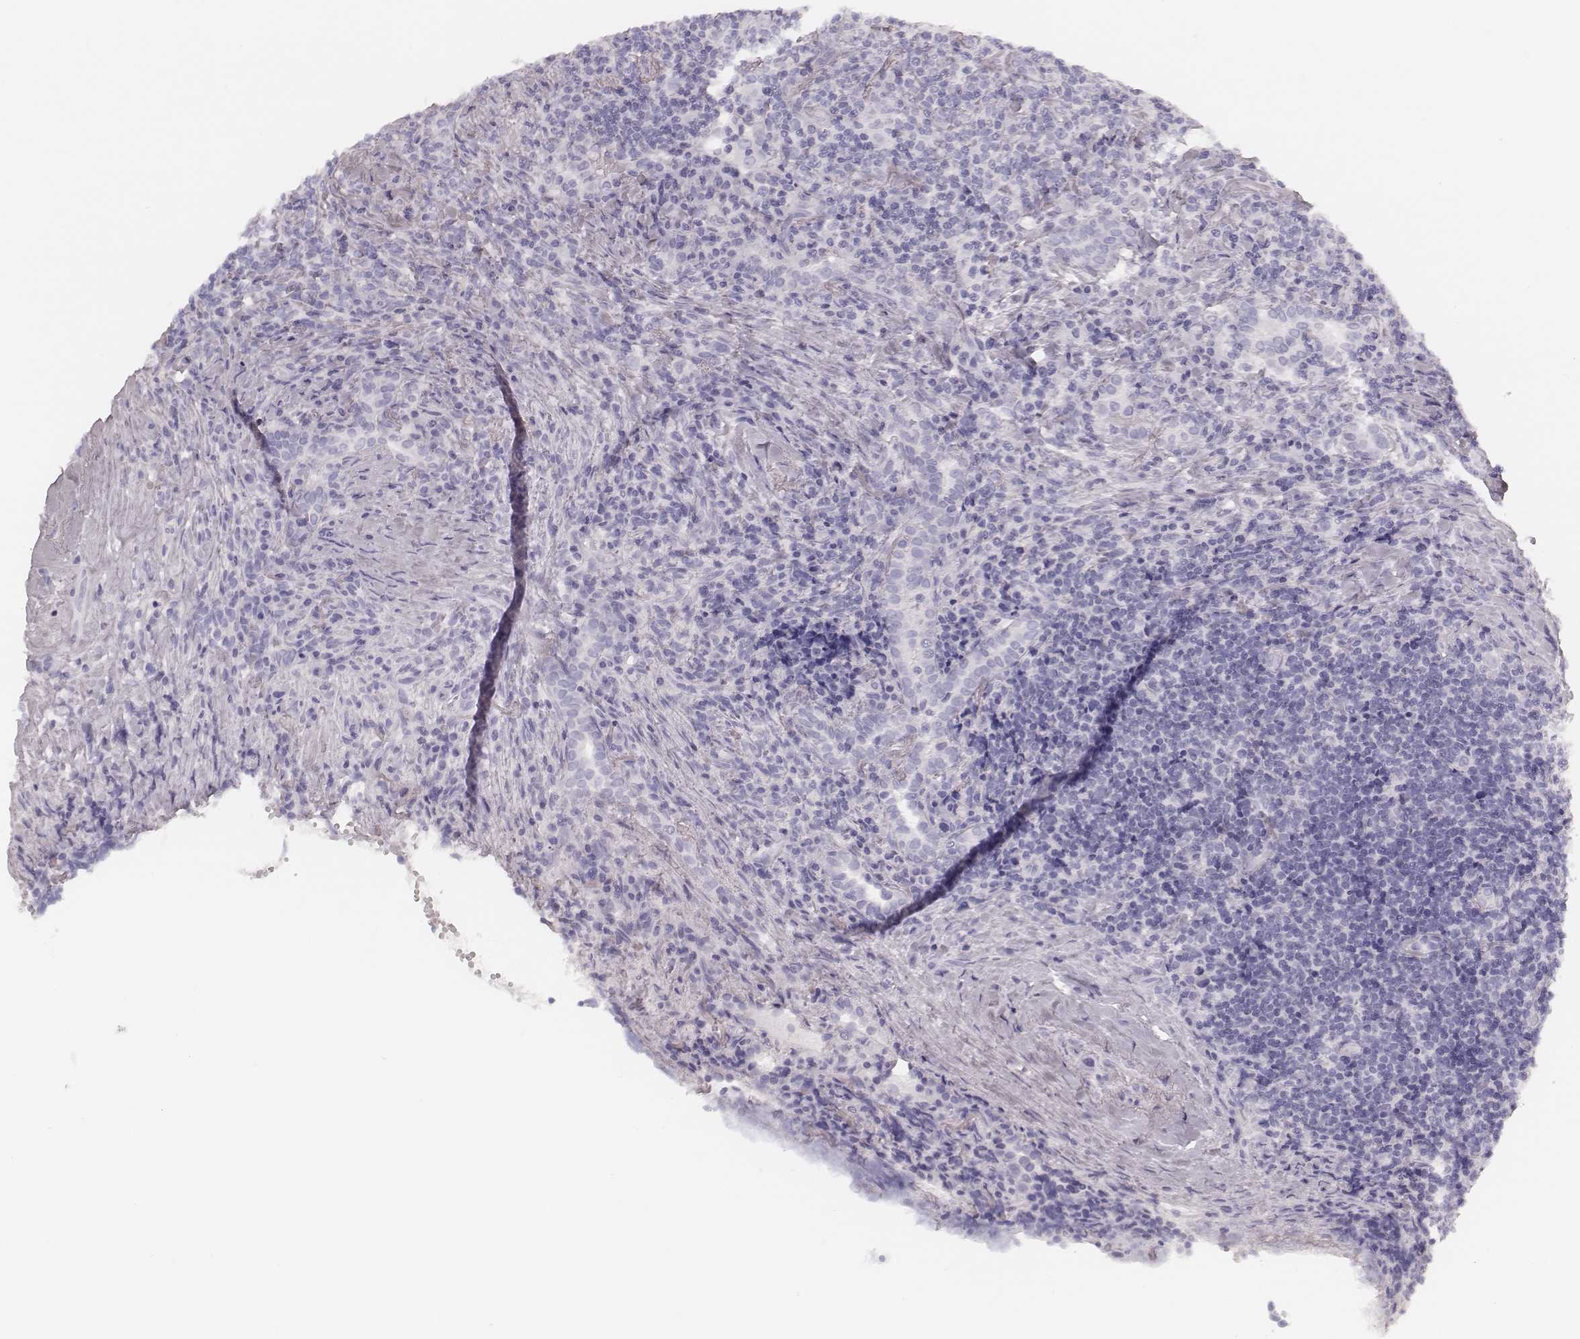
{"staining": {"intensity": "negative", "quantity": "none", "location": "none"}, "tissue": "lymphoma", "cell_type": "Tumor cells", "image_type": "cancer", "snomed": [{"axis": "morphology", "description": "Hodgkin's disease, NOS"}, {"axis": "topography", "description": "Lung"}], "caption": "There is no significant positivity in tumor cells of Hodgkin's disease.", "gene": "MSX1", "patient": {"sex": "male", "age": 17}}